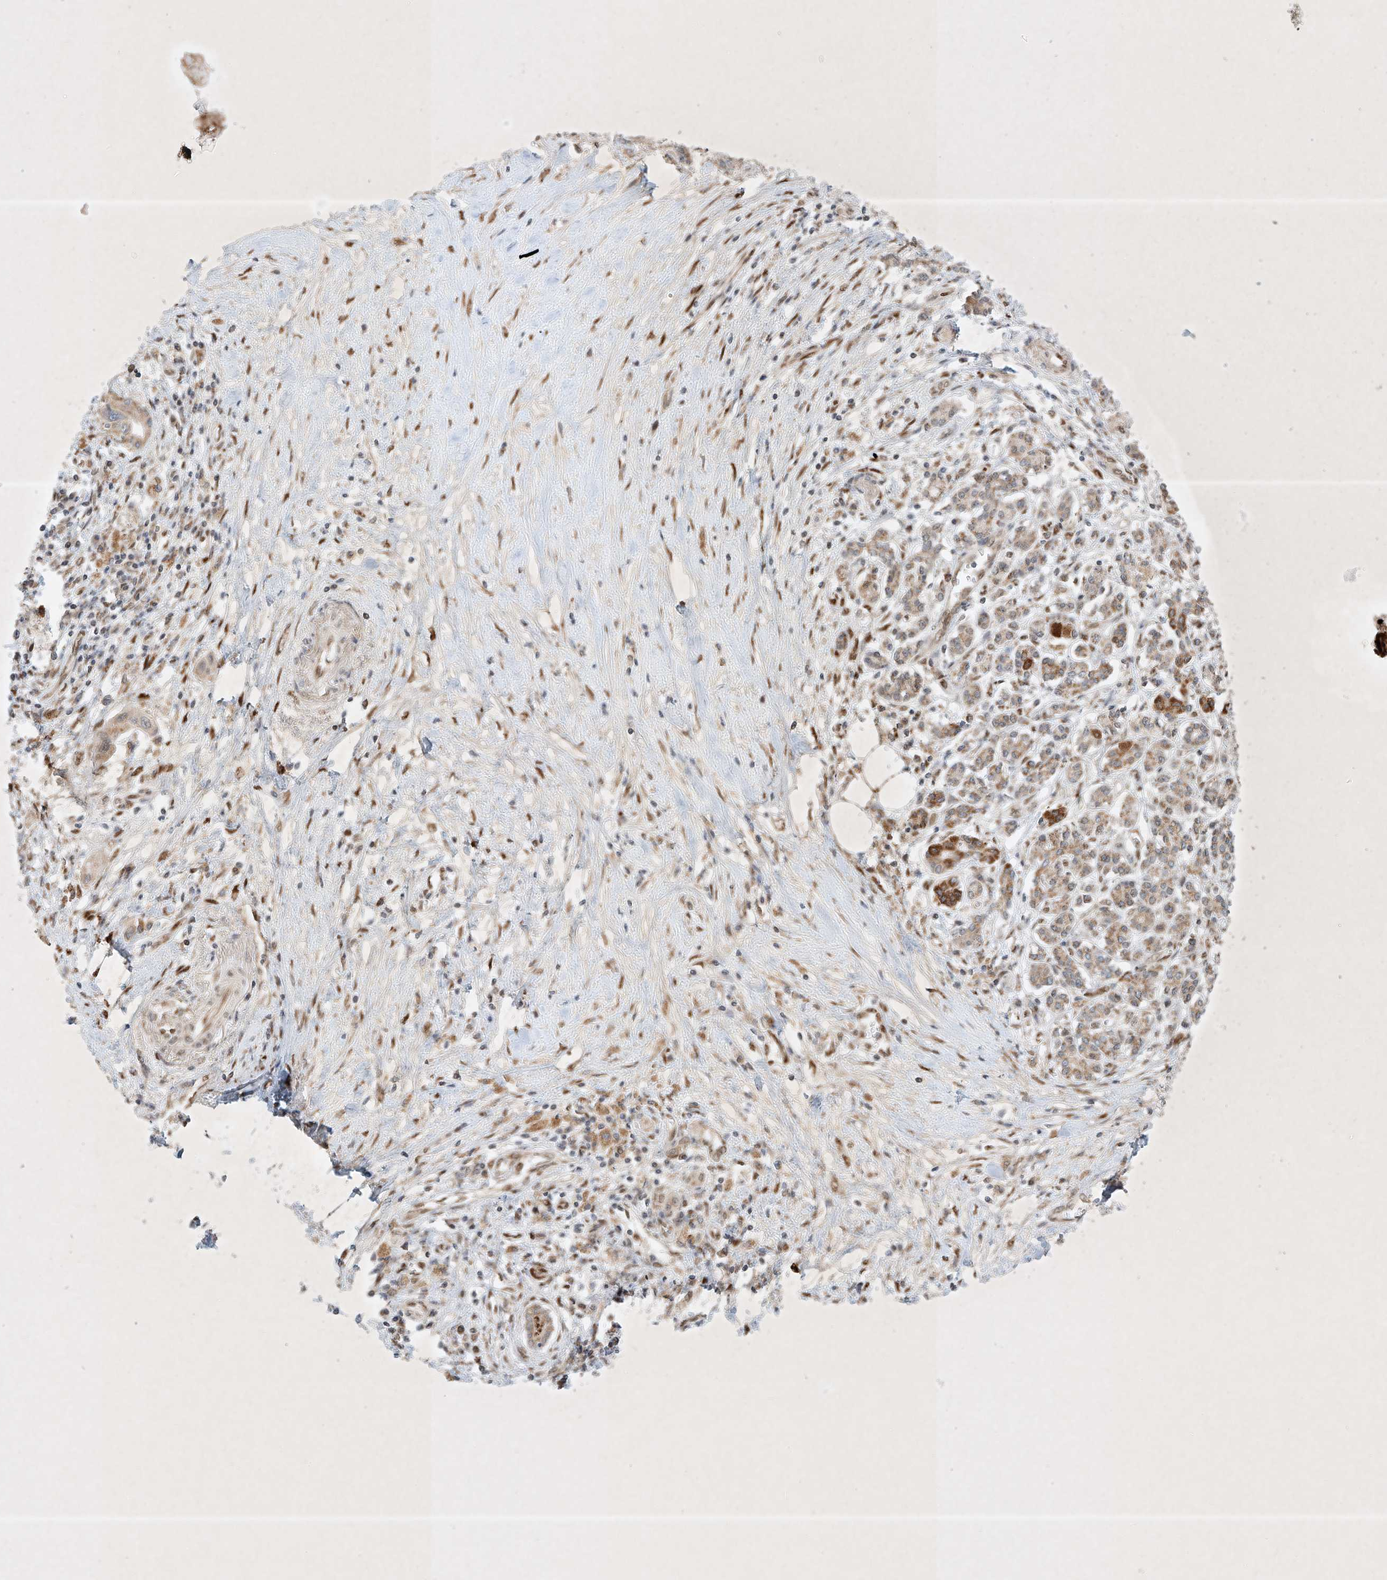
{"staining": {"intensity": "weak", "quantity": ">75%", "location": "cytoplasmic/membranous"}, "tissue": "pancreatic cancer", "cell_type": "Tumor cells", "image_type": "cancer", "snomed": [{"axis": "morphology", "description": "Adenocarcinoma, NOS"}, {"axis": "topography", "description": "Pancreas"}], "caption": "Immunohistochemistry photomicrograph of human pancreatic cancer (adenocarcinoma) stained for a protein (brown), which shows low levels of weak cytoplasmic/membranous staining in about >75% of tumor cells.", "gene": "EPG5", "patient": {"sex": "female", "age": 73}}